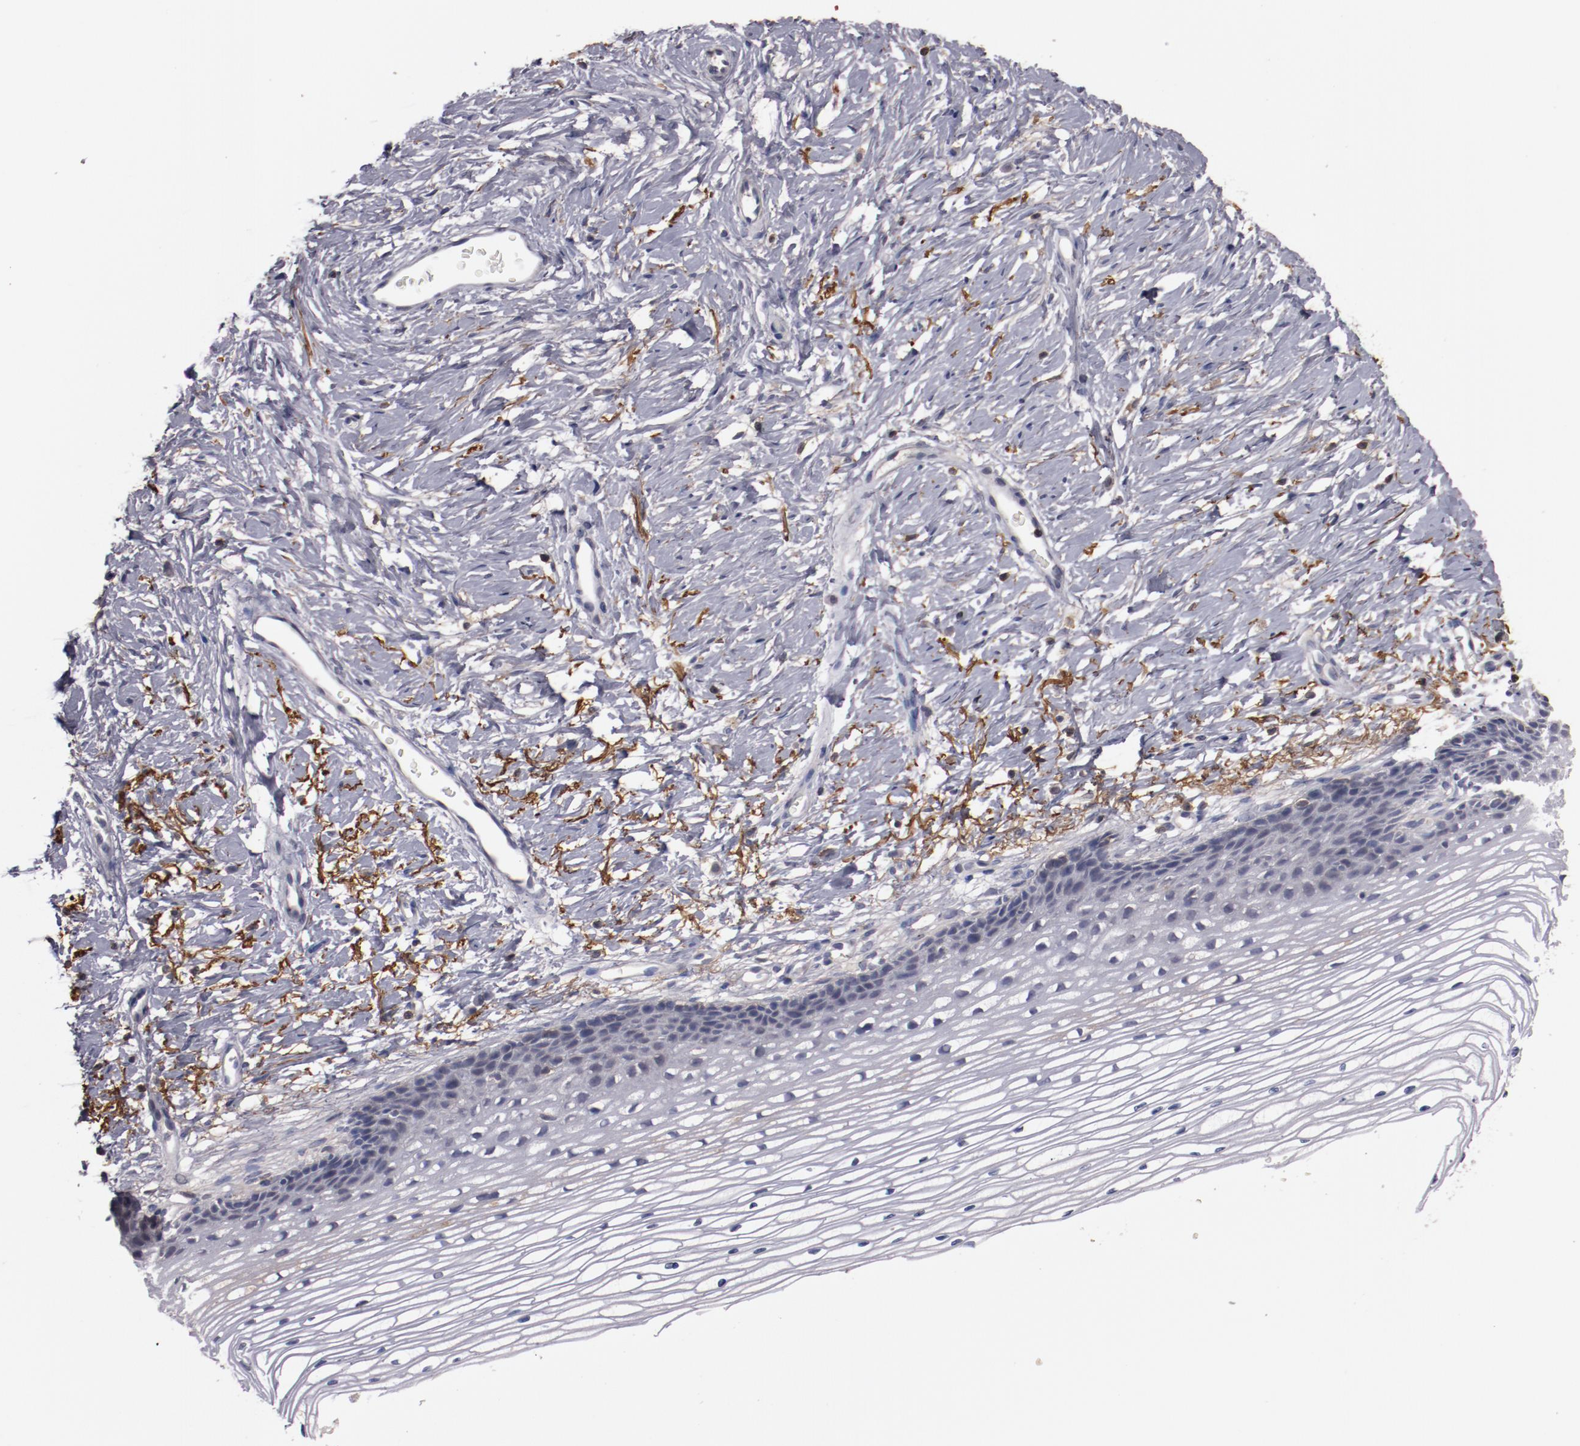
{"staining": {"intensity": "negative", "quantity": "none", "location": "none"}, "tissue": "cervix", "cell_type": "Glandular cells", "image_type": "normal", "snomed": [{"axis": "morphology", "description": "Normal tissue, NOS"}, {"axis": "topography", "description": "Cervix"}], "caption": "Glandular cells show no significant staining in unremarkable cervix. The staining was performed using DAB to visualize the protein expression in brown, while the nuclei were stained in blue with hematoxylin (Magnification: 20x).", "gene": "MBL2", "patient": {"sex": "female", "age": 77}}